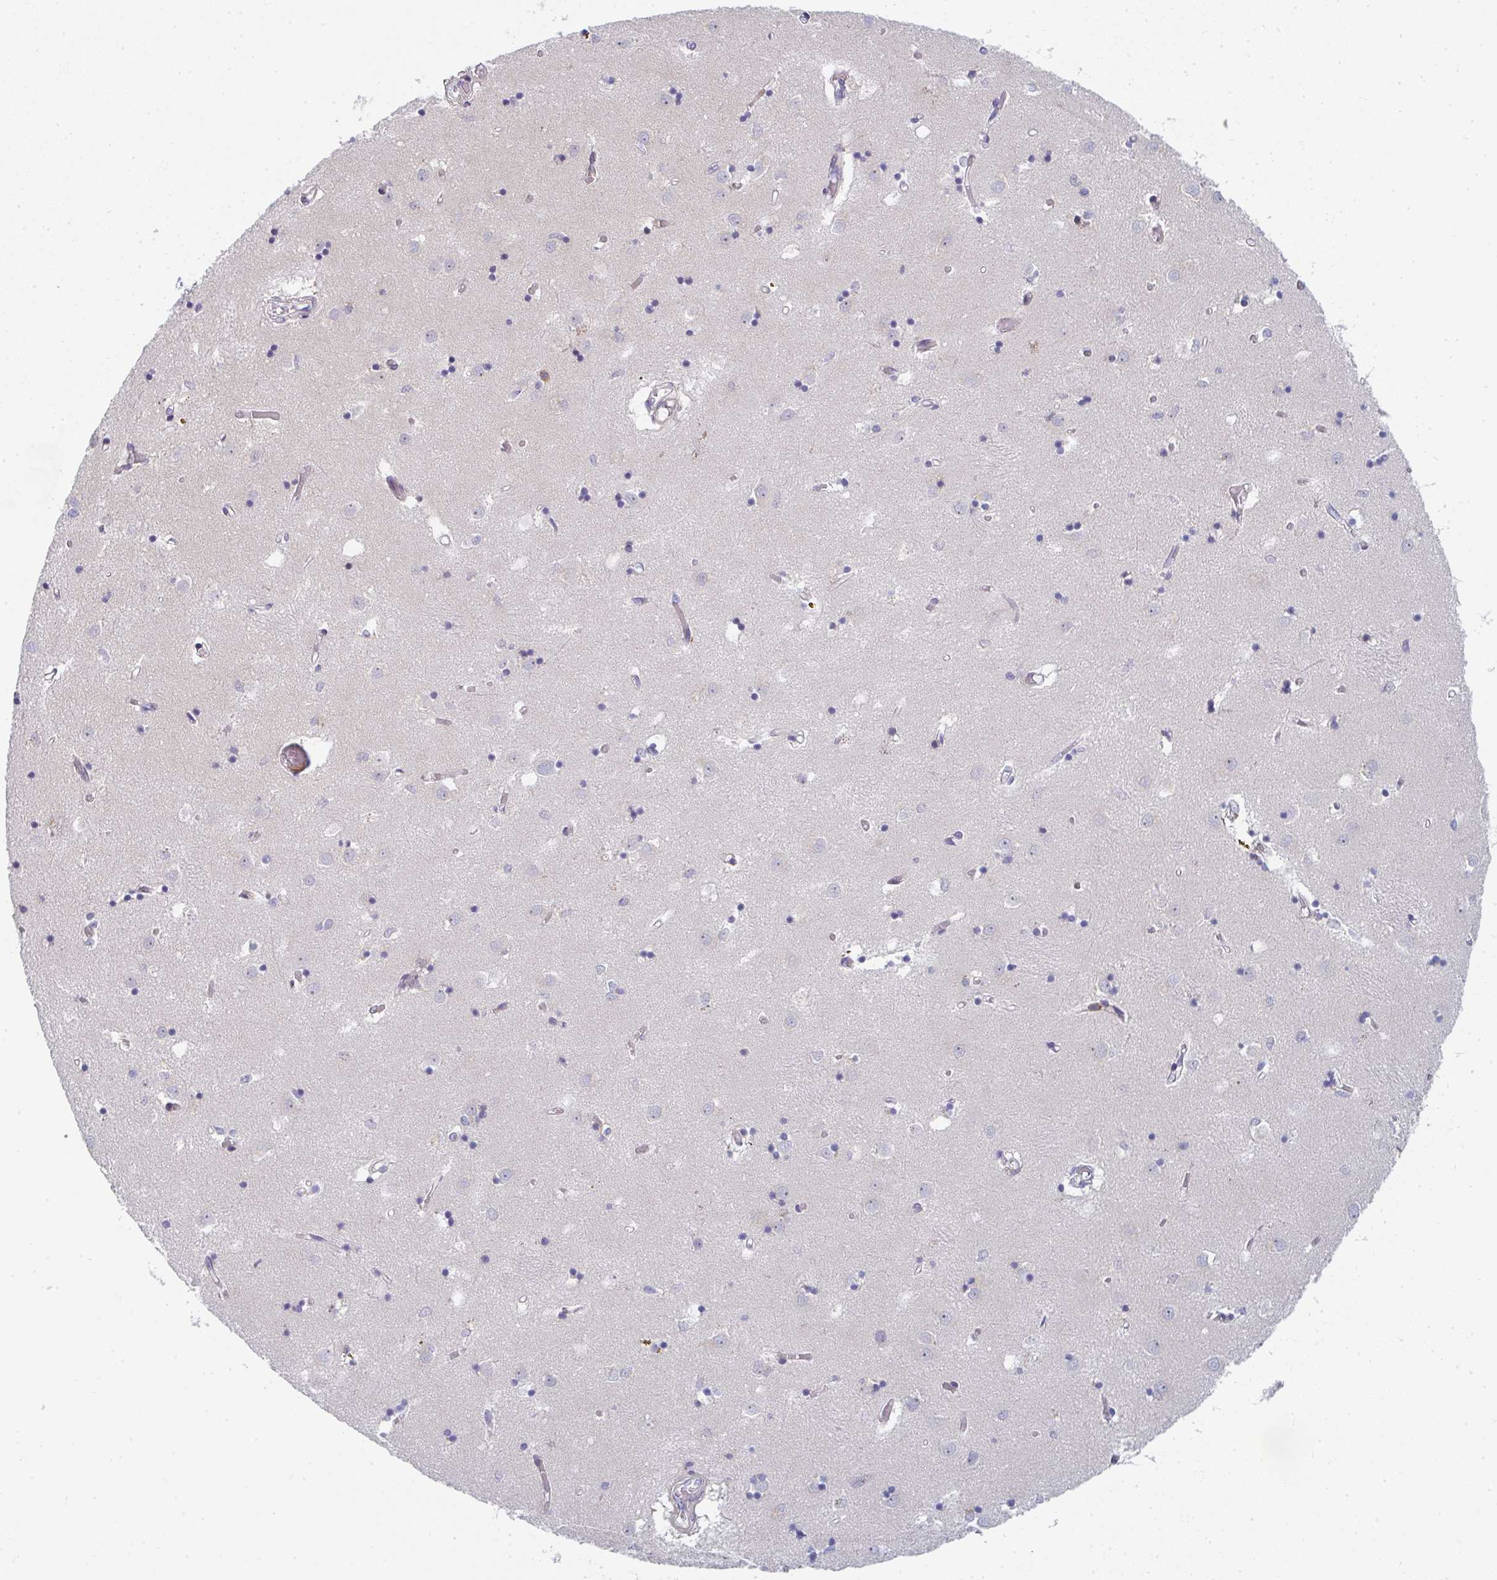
{"staining": {"intensity": "negative", "quantity": "none", "location": "none"}, "tissue": "caudate", "cell_type": "Glial cells", "image_type": "normal", "snomed": [{"axis": "morphology", "description": "Normal tissue, NOS"}, {"axis": "topography", "description": "Lateral ventricle wall"}], "caption": "DAB (3,3'-diaminobenzidine) immunohistochemical staining of normal human caudate reveals no significant expression in glial cells.", "gene": "KLHL33", "patient": {"sex": "male", "age": 70}}